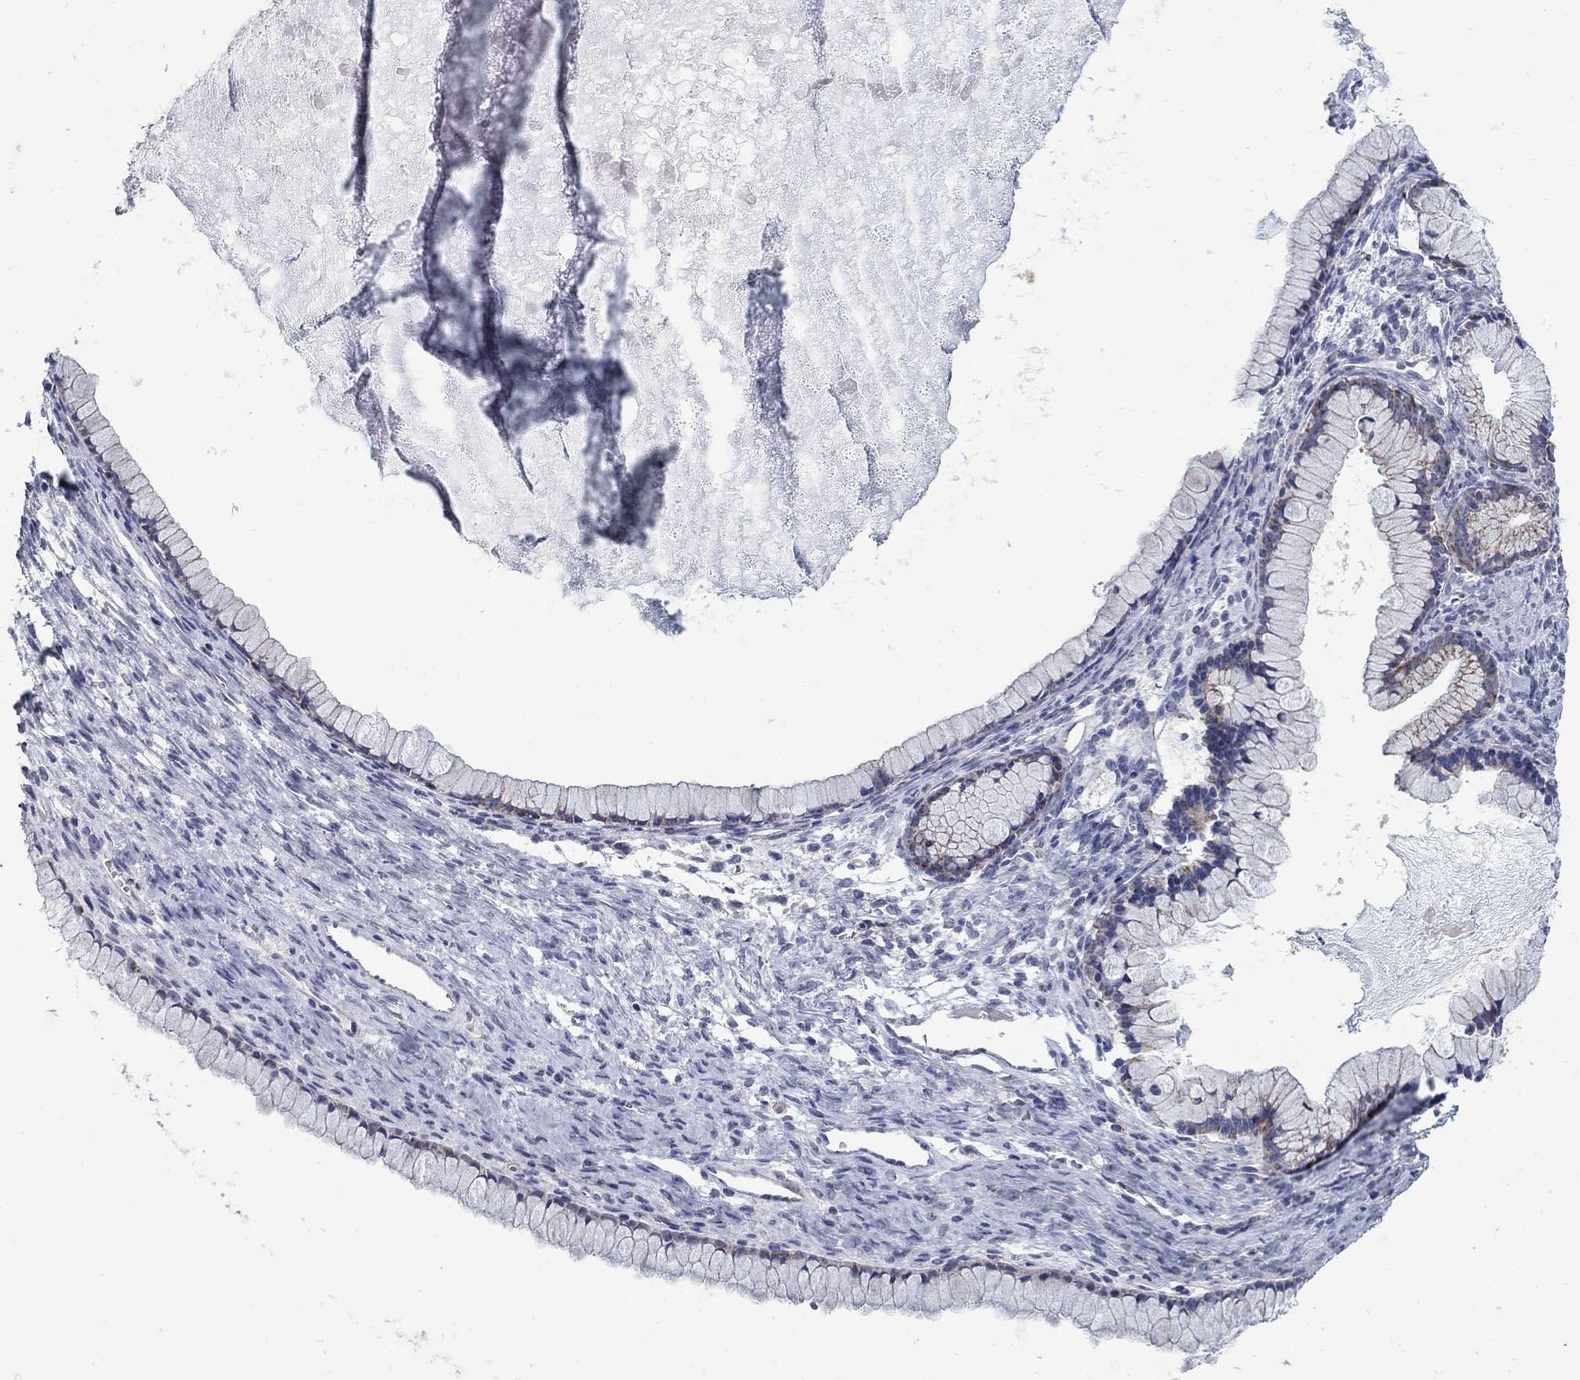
{"staining": {"intensity": "negative", "quantity": "none", "location": "none"}, "tissue": "ovarian cancer", "cell_type": "Tumor cells", "image_type": "cancer", "snomed": [{"axis": "morphology", "description": "Cystadenocarcinoma, mucinous, NOS"}, {"axis": "topography", "description": "Ovary"}], "caption": "Micrograph shows no significant protein positivity in tumor cells of ovarian cancer. Nuclei are stained in blue.", "gene": "HMX2", "patient": {"sex": "female", "age": 41}}